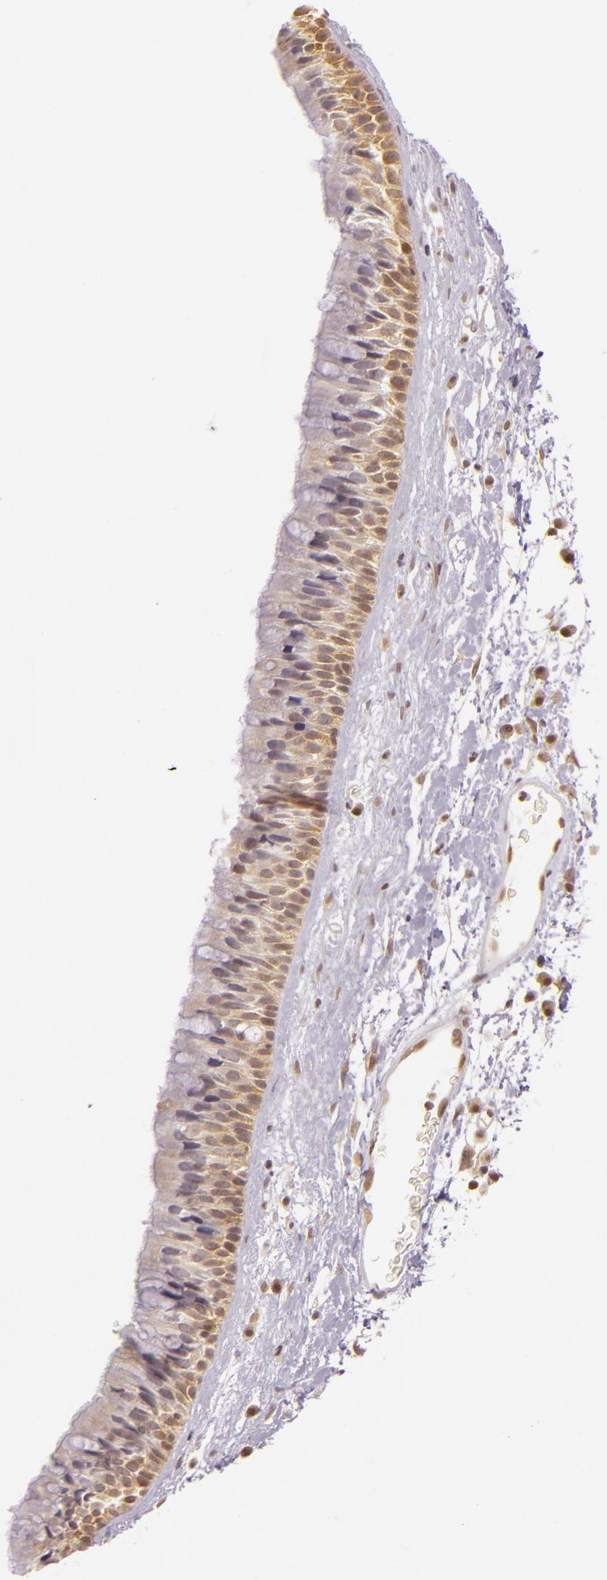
{"staining": {"intensity": "moderate", "quantity": "25%-75%", "location": "cytoplasmic/membranous"}, "tissue": "nasopharynx", "cell_type": "Respiratory epithelial cells", "image_type": "normal", "snomed": [{"axis": "morphology", "description": "Normal tissue, NOS"}, {"axis": "topography", "description": "Nasopharynx"}], "caption": "Unremarkable nasopharynx displays moderate cytoplasmic/membranous expression in about 25%-75% of respiratory epithelial cells, visualized by immunohistochemistry. The staining was performed using DAB, with brown indicating positive protein expression. Nuclei are stained blue with hematoxylin.", "gene": "ENSG00000290315", "patient": {"sex": "male", "age": 13}}